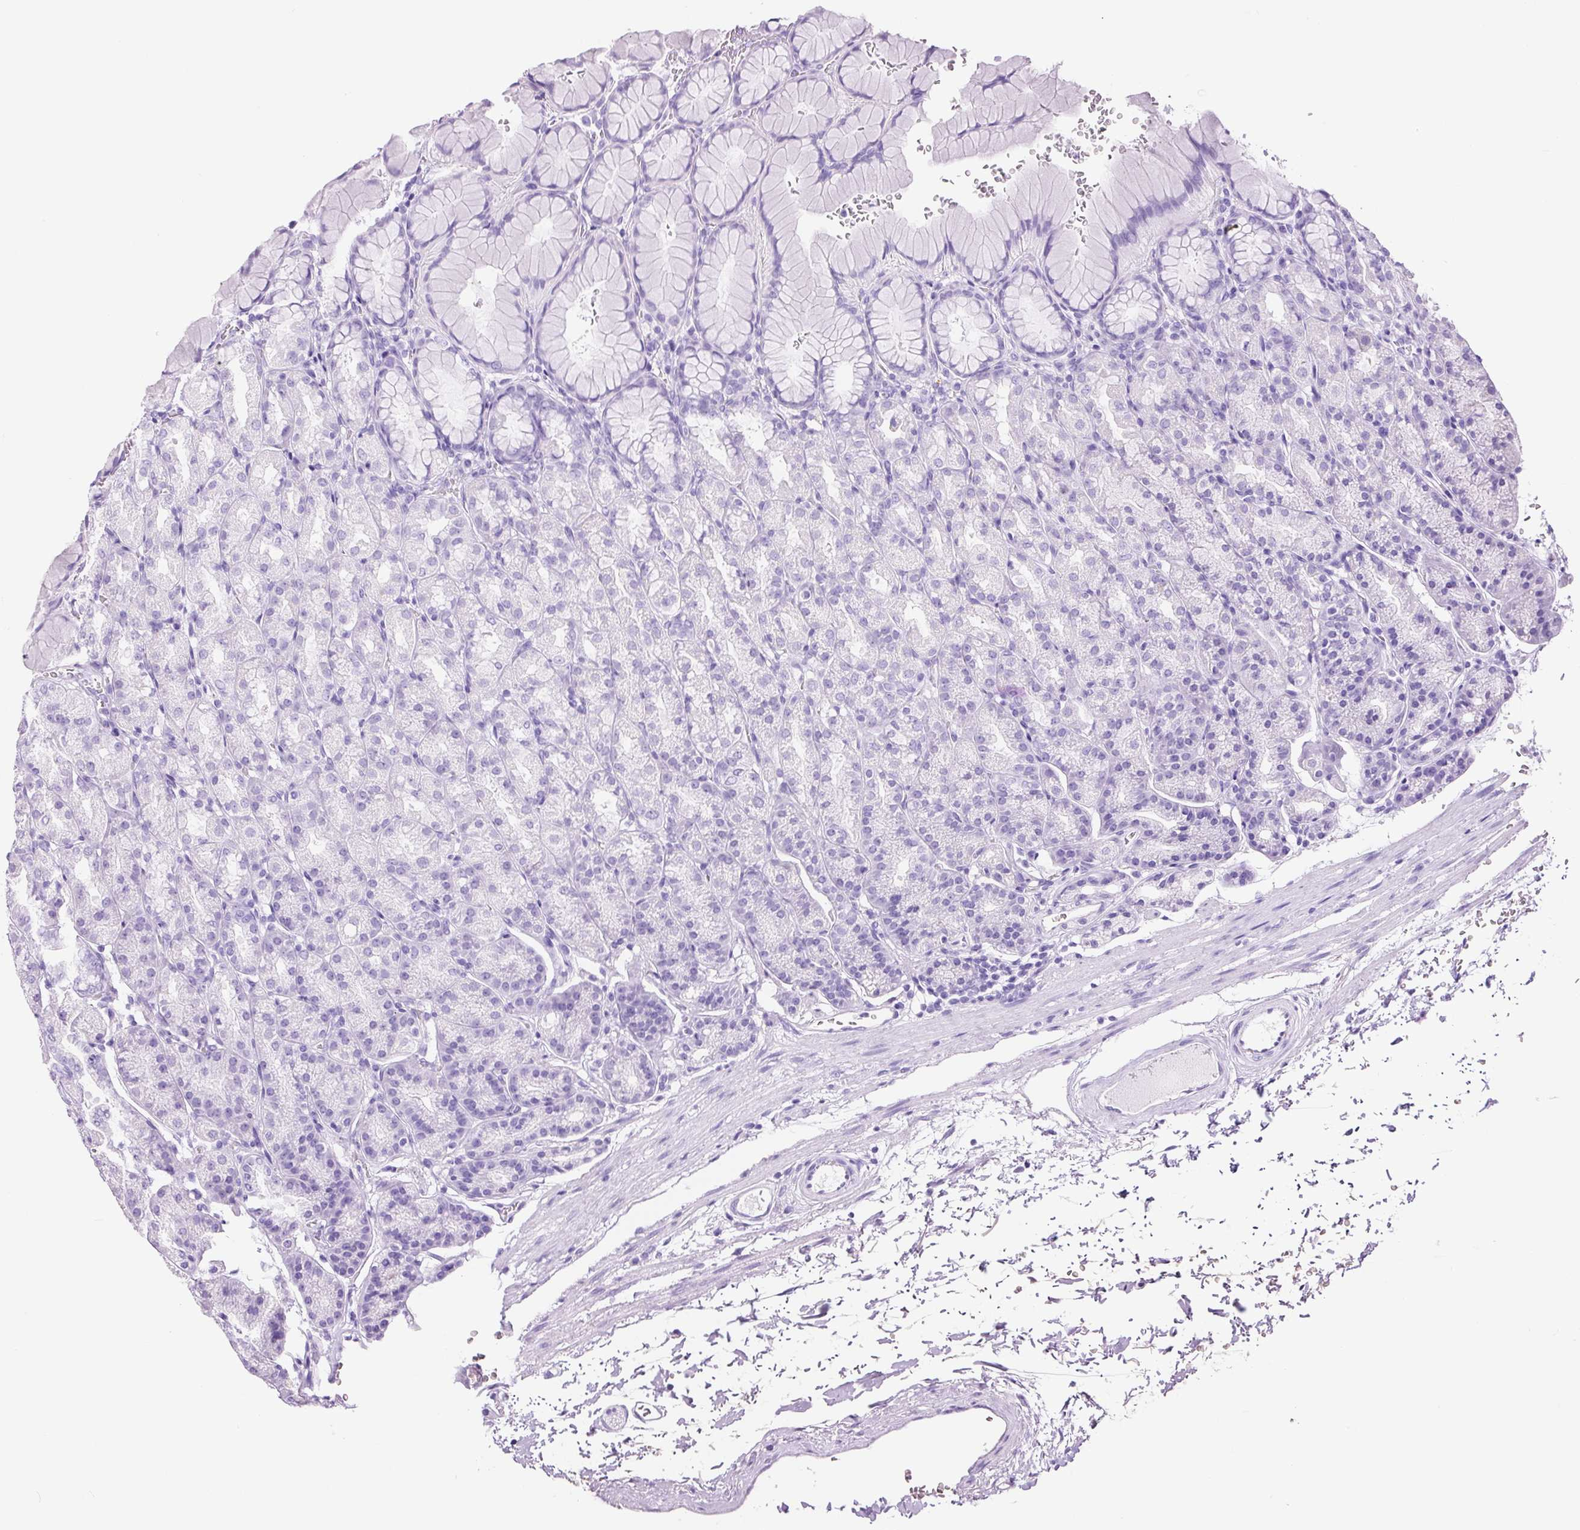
{"staining": {"intensity": "negative", "quantity": "none", "location": "none"}, "tissue": "stomach", "cell_type": "Glandular cells", "image_type": "normal", "snomed": [{"axis": "morphology", "description": "Normal tissue, NOS"}, {"axis": "topography", "description": "Stomach, upper"}], "caption": "Glandular cells show no significant positivity in benign stomach.", "gene": "ADSS1", "patient": {"sex": "female", "age": 81}}